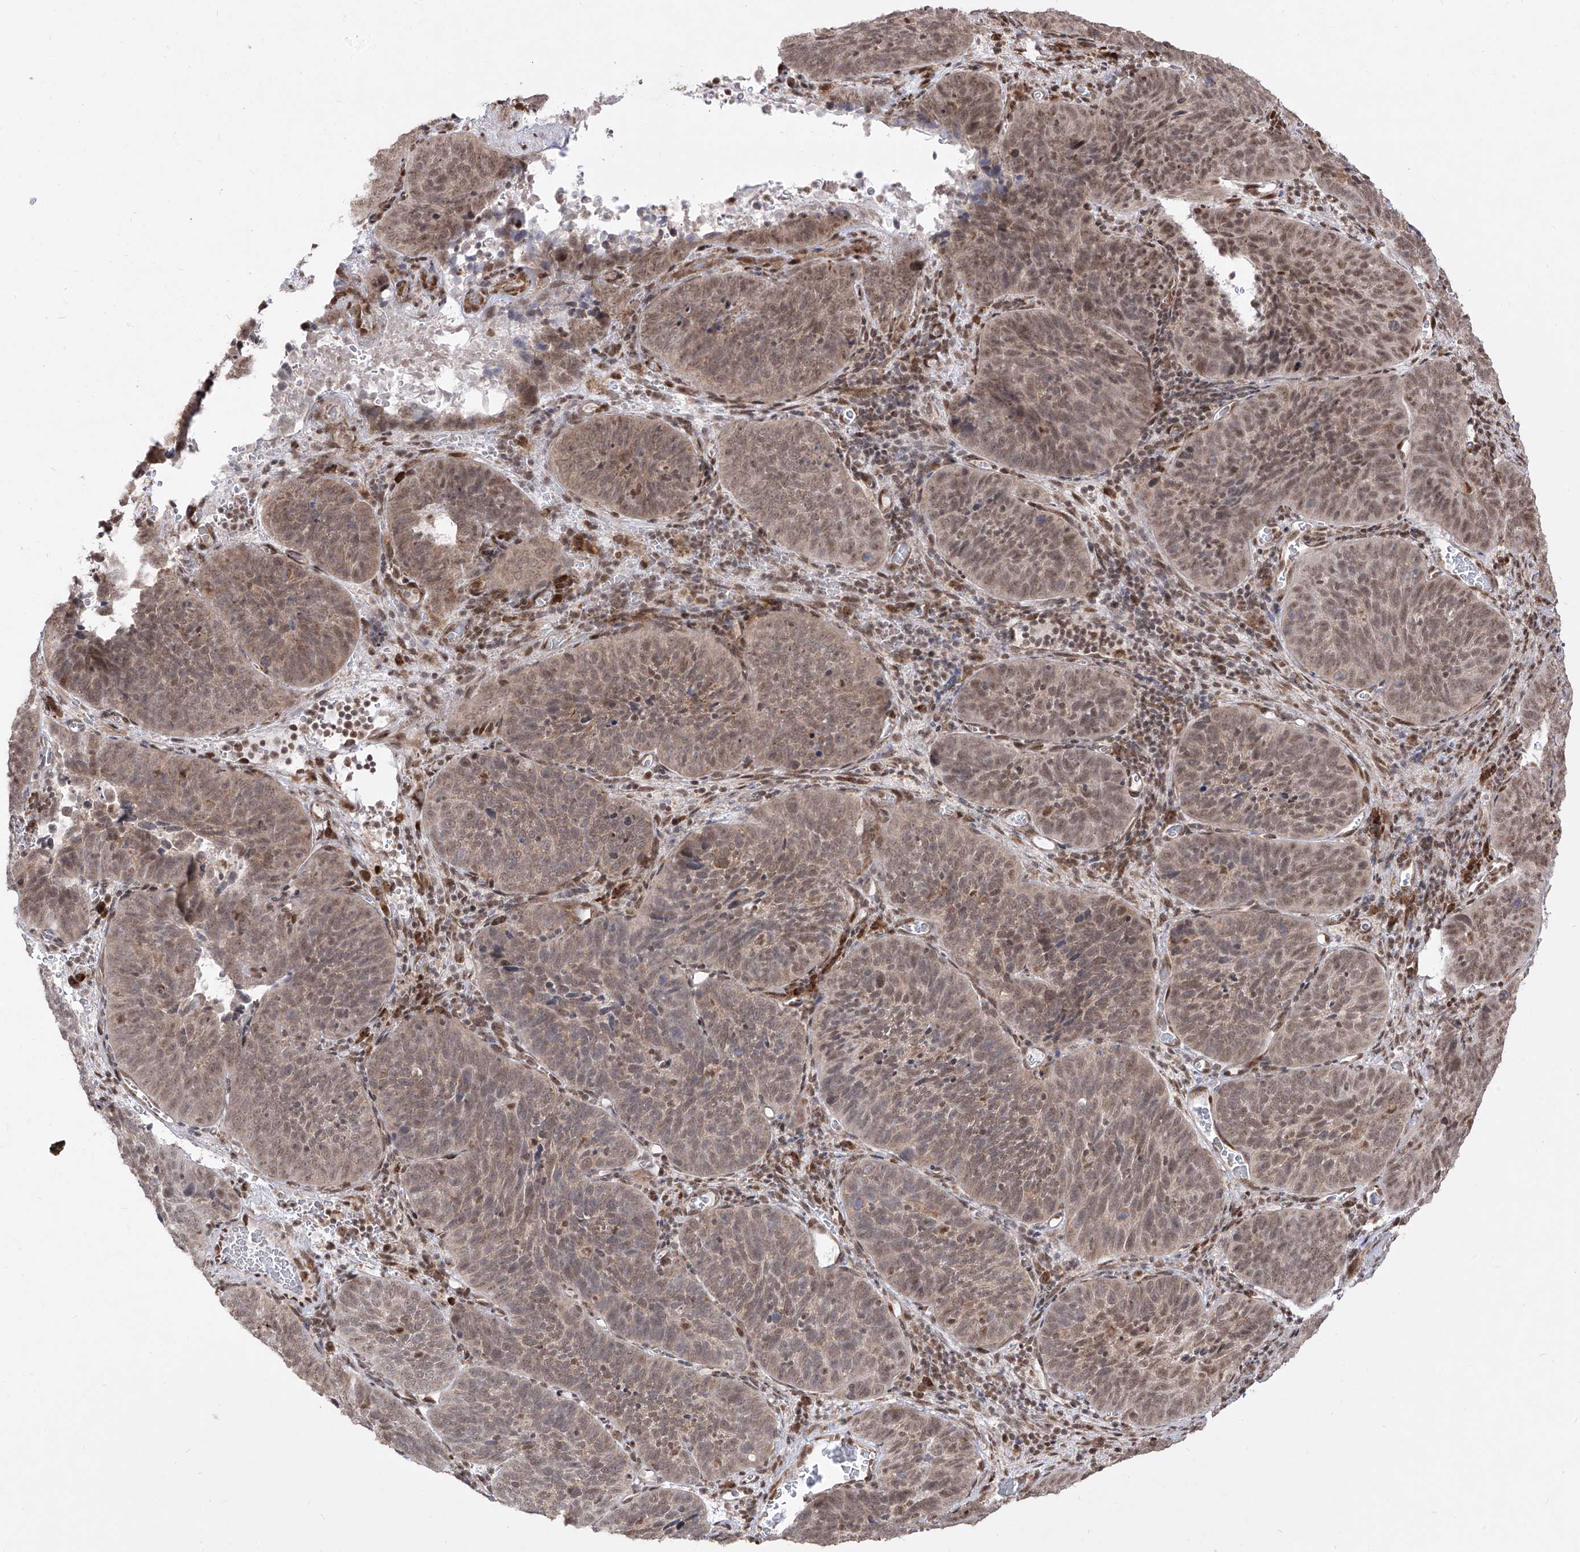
{"staining": {"intensity": "moderate", "quantity": ">75%", "location": "nuclear"}, "tissue": "cervical cancer", "cell_type": "Tumor cells", "image_type": "cancer", "snomed": [{"axis": "morphology", "description": "Squamous cell carcinoma, NOS"}, {"axis": "topography", "description": "Cervix"}], "caption": "Moderate nuclear protein positivity is identified in approximately >75% of tumor cells in cervical squamous cell carcinoma.", "gene": "SNRNP27", "patient": {"sex": "female", "age": 60}}